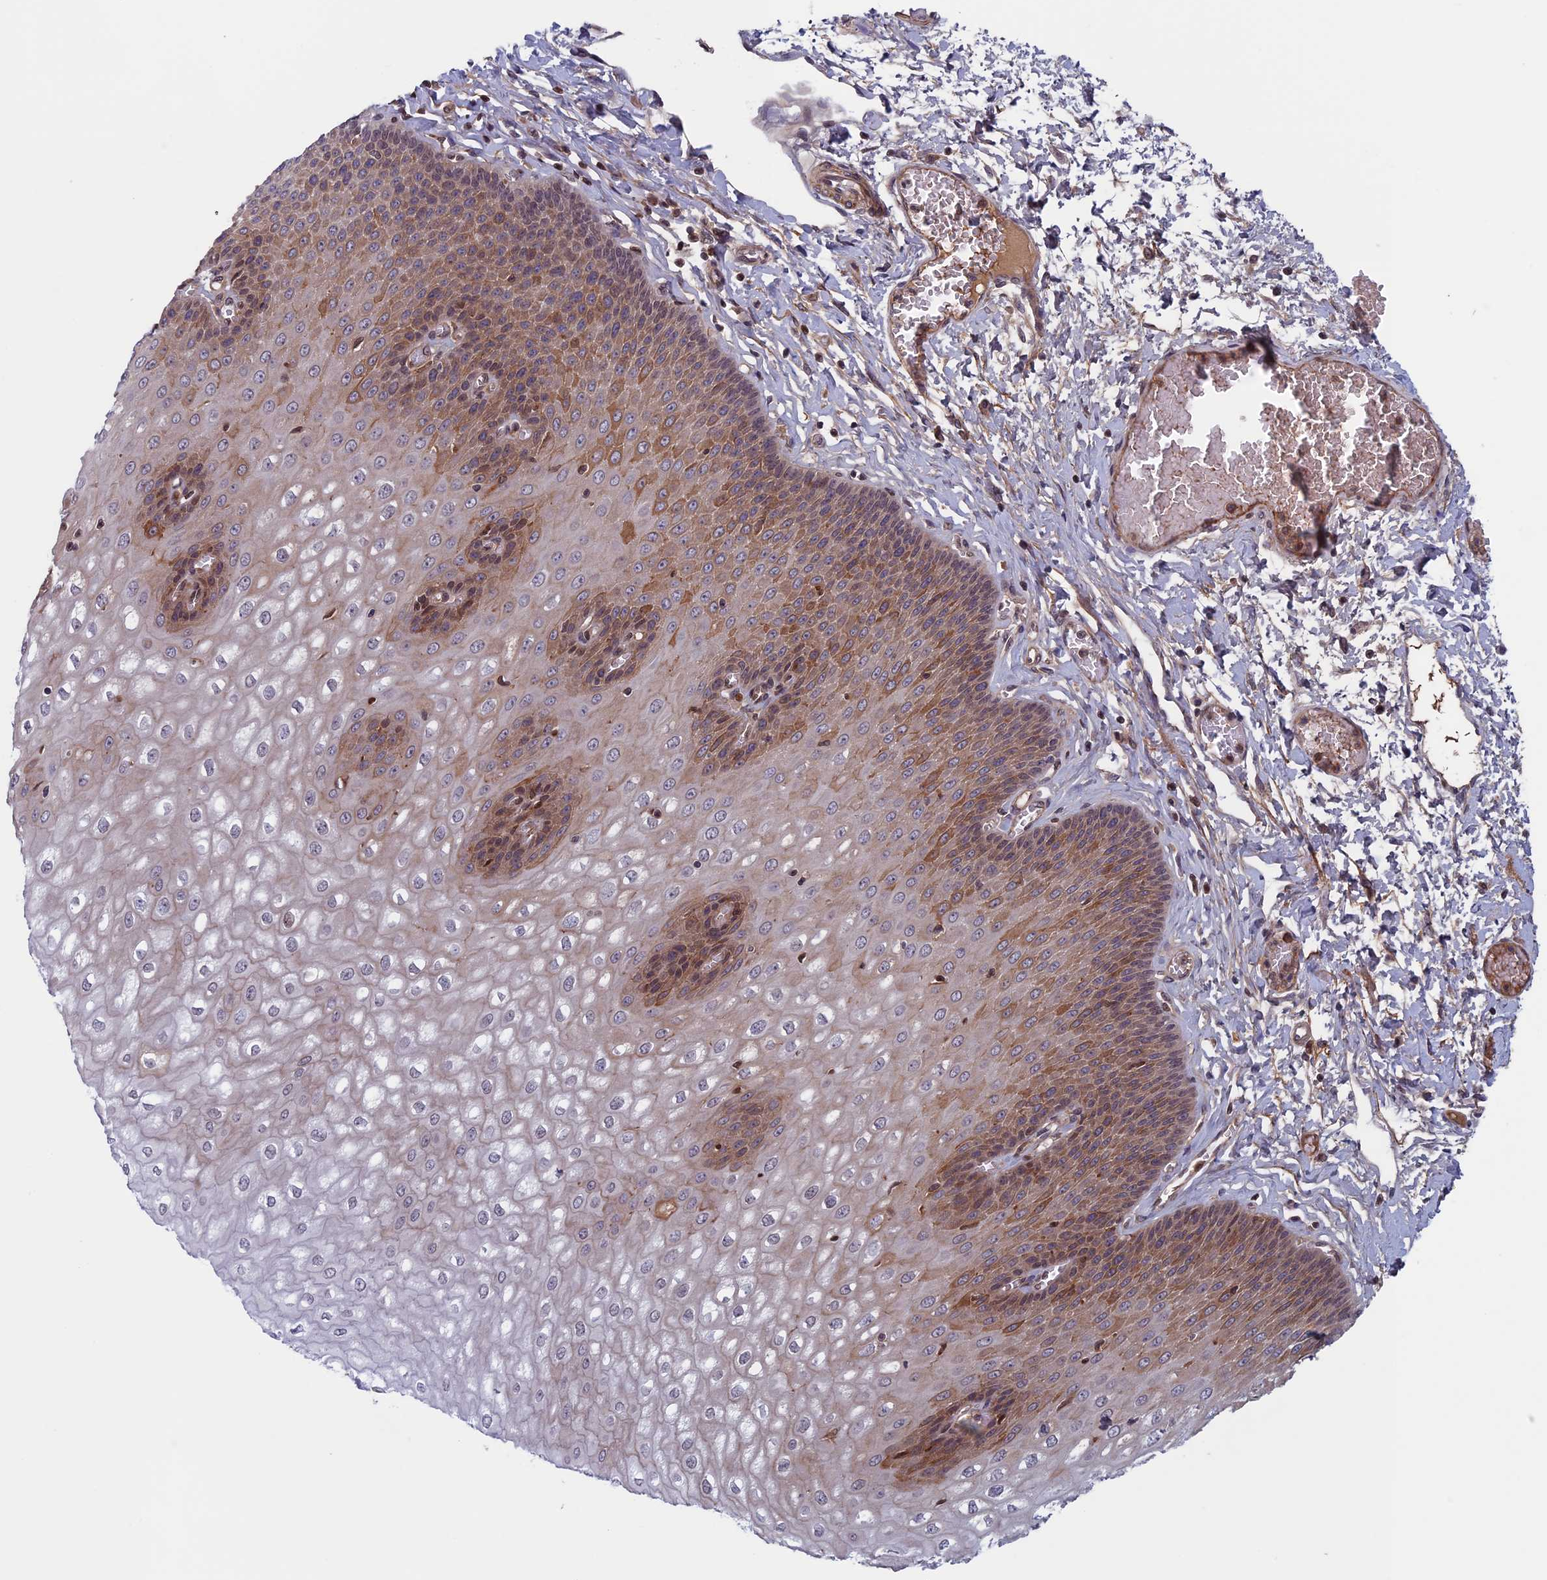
{"staining": {"intensity": "moderate", "quantity": "25%-75%", "location": "cytoplasmic/membranous"}, "tissue": "esophagus", "cell_type": "Squamous epithelial cells", "image_type": "normal", "snomed": [{"axis": "morphology", "description": "Normal tissue, NOS"}, {"axis": "topography", "description": "Esophagus"}], "caption": "The histopathology image demonstrates a brown stain indicating the presence of a protein in the cytoplasmic/membranous of squamous epithelial cells in esophagus. Nuclei are stained in blue.", "gene": "FADS1", "patient": {"sex": "male", "age": 60}}